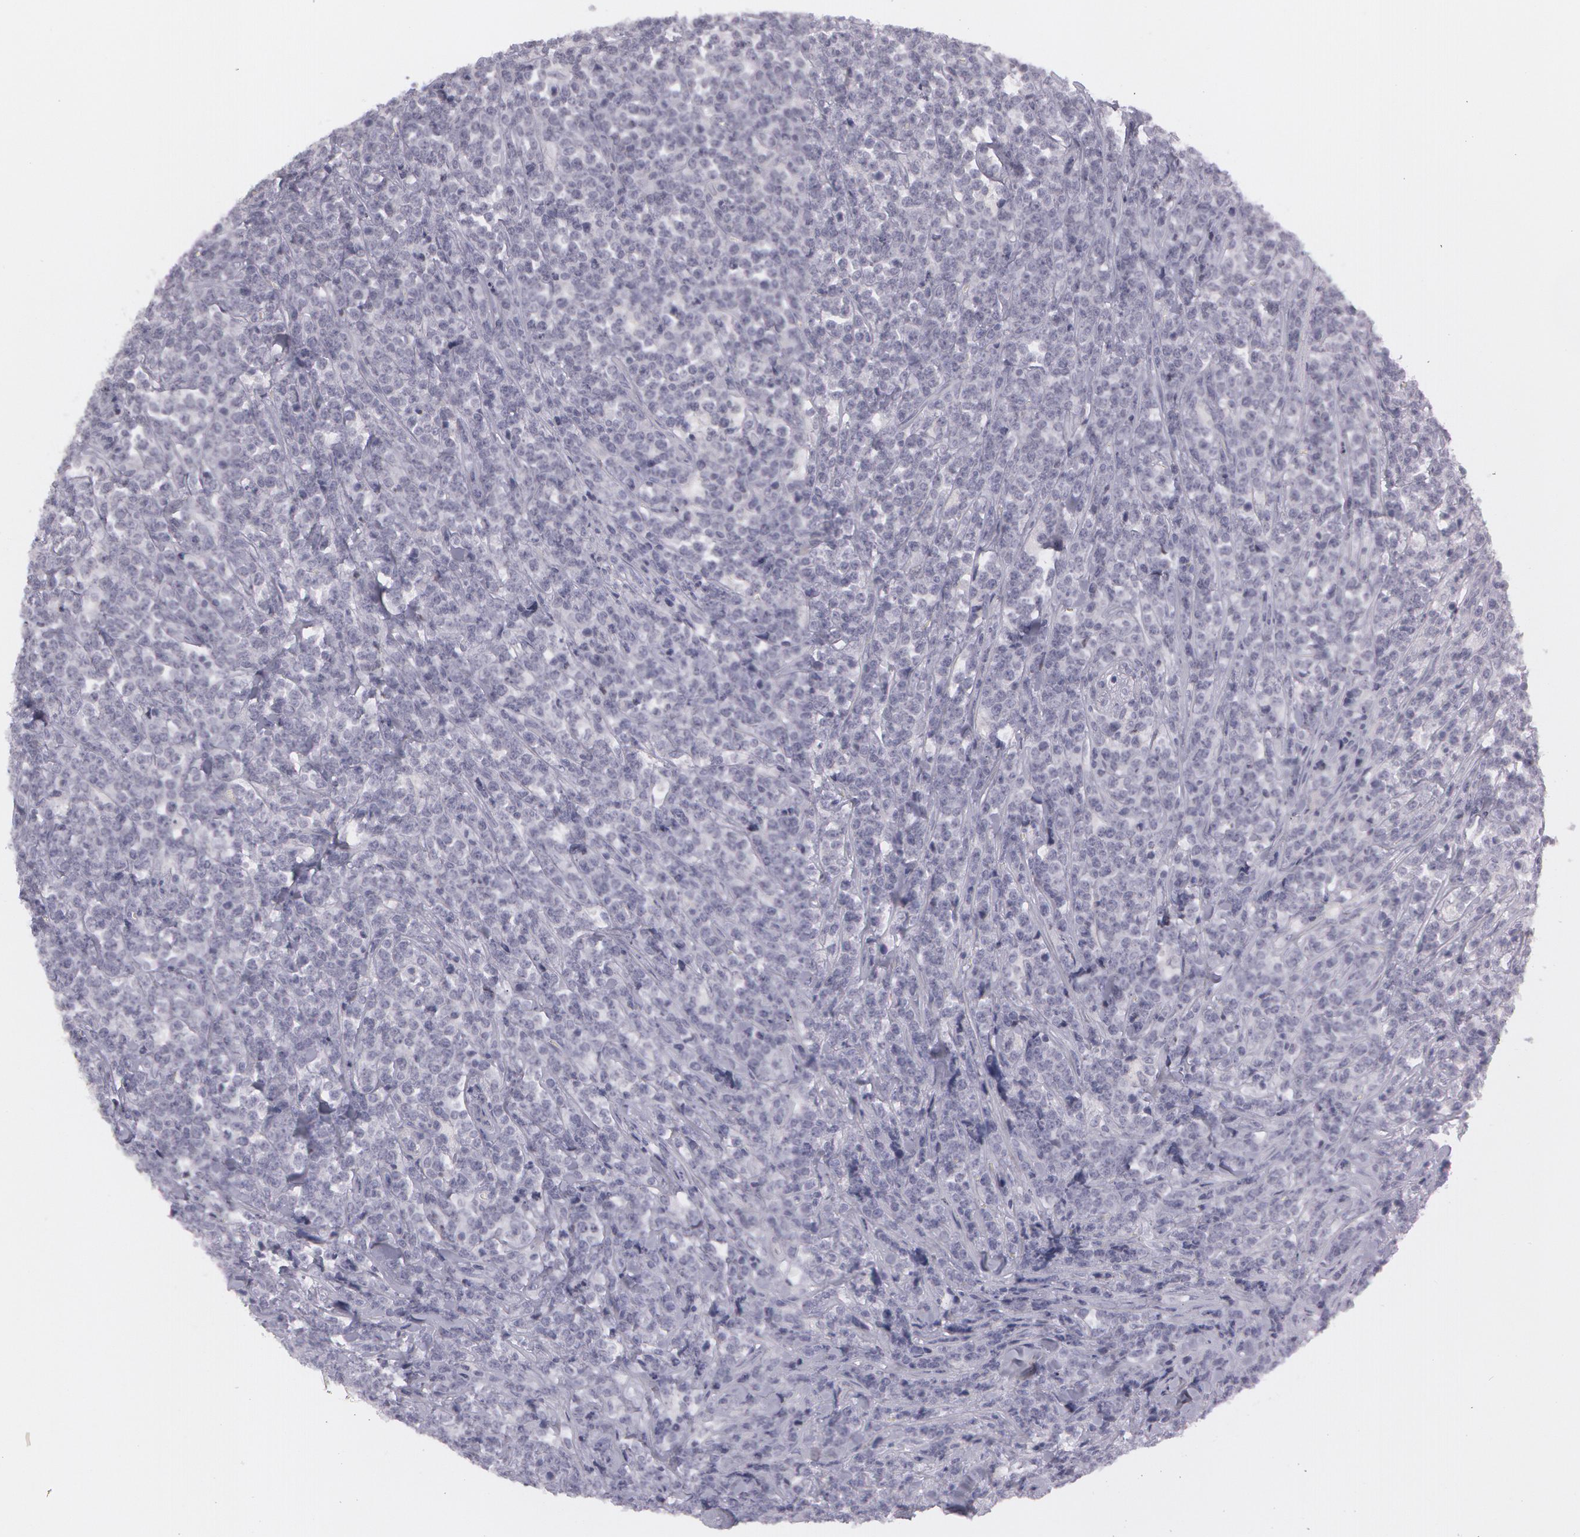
{"staining": {"intensity": "negative", "quantity": "none", "location": "none"}, "tissue": "lymphoma", "cell_type": "Tumor cells", "image_type": "cancer", "snomed": [{"axis": "morphology", "description": "Malignant lymphoma, non-Hodgkin's type, High grade"}, {"axis": "topography", "description": "Small intestine"}, {"axis": "topography", "description": "Colon"}], "caption": "The histopathology image reveals no significant expression in tumor cells of lymphoma.", "gene": "IL1RN", "patient": {"sex": "male", "age": 8}}